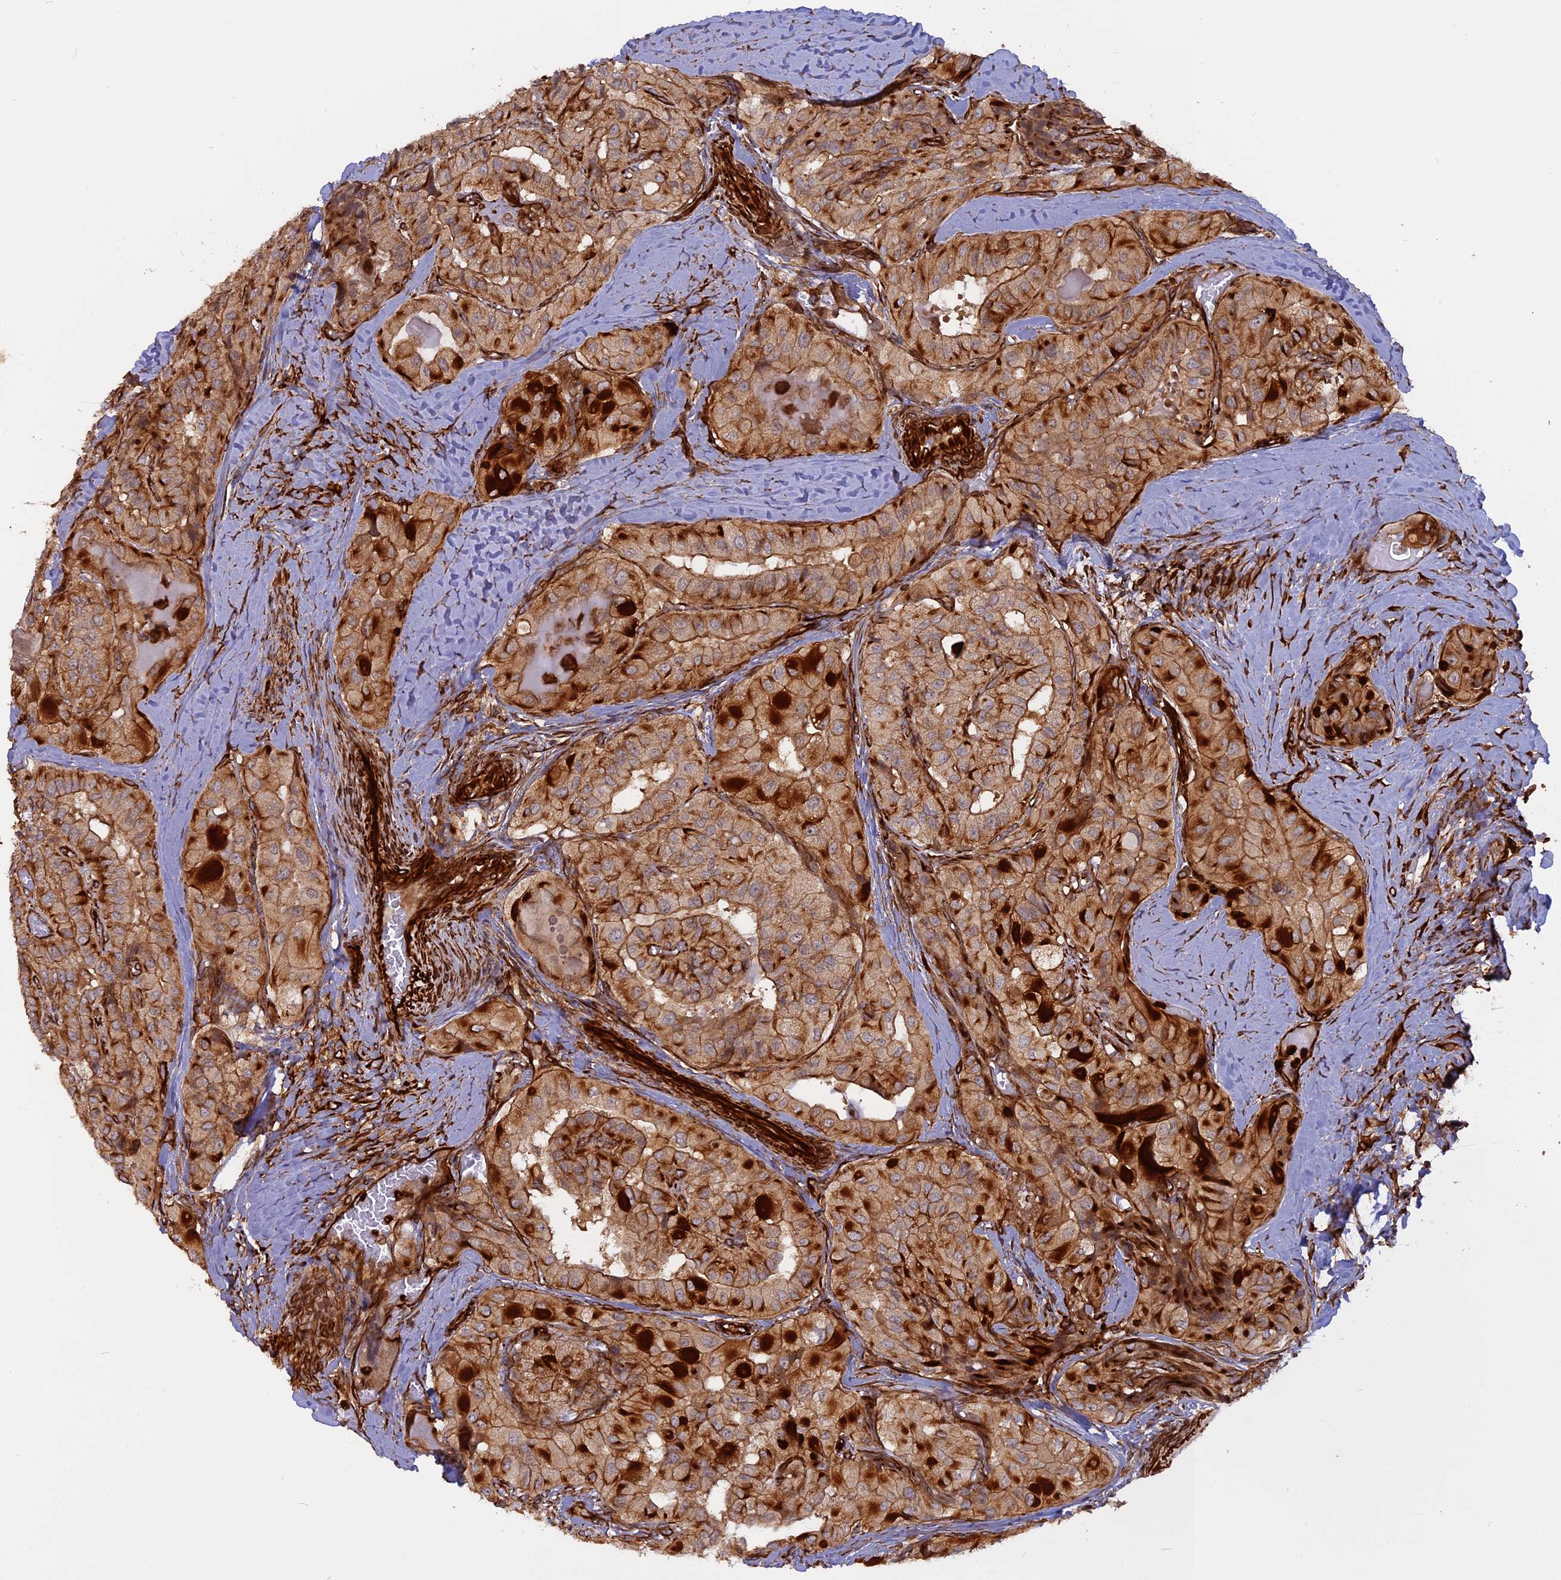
{"staining": {"intensity": "strong", "quantity": ">75%", "location": "cytoplasmic/membranous"}, "tissue": "thyroid cancer", "cell_type": "Tumor cells", "image_type": "cancer", "snomed": [{"axis": "morphology", "description": "Normal tissue, NOS"}, {"axis": "morphology", "description": "Papillary adenocarcinoma, NOS"}, {"axis": "topography", "description": "Thyroid gland"}], "caption": "Immunohistochemical staining of human papillary adenocarcinoma (thyroid) exhibits strong cytoplasmic/membranous protein staining in approximately >75% of tumor cells.", "gene": "PHLDB3", "patient": {"sex": "female", "age": 59}}